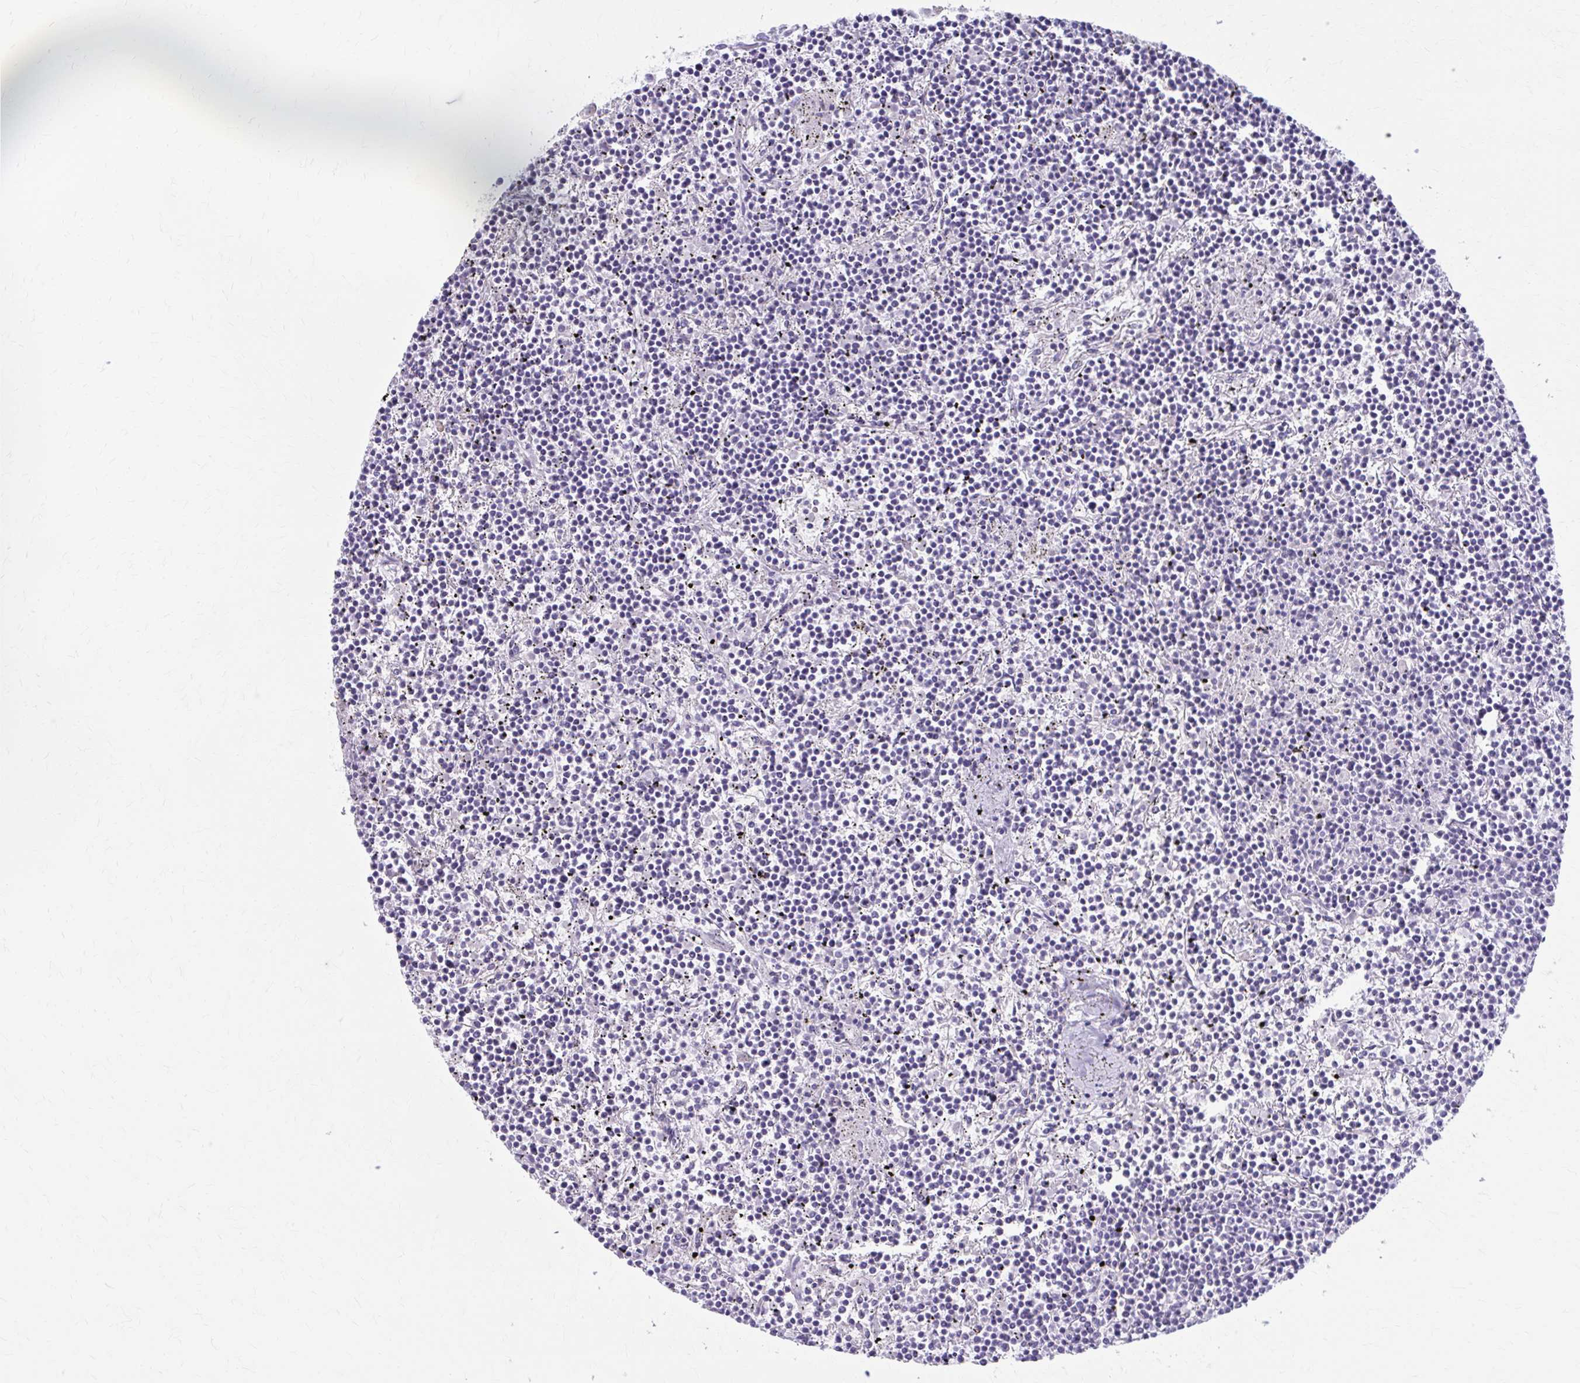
{"staining": {"intensity": "negative", "quantity": "none", "location": "none"}, "tissue": "lymphoma", "cell_type": "Tumor cells", "image_type": "cancer", "snomed": [{"axis": "morphology", "description": "Malignant lymphoma, non-Hodgkin's type, Low grade"}, {"axis": "topography", "description": "Spleen"}], "caption": "Human low-grade malignant lymphoma, non-Hodgkin's type stained for a protein using immunohistochemistry (IHC) displays no expression in tumor cells.", "gene": "CCDC105", "patient": {"sex": "female", "age": 19}}